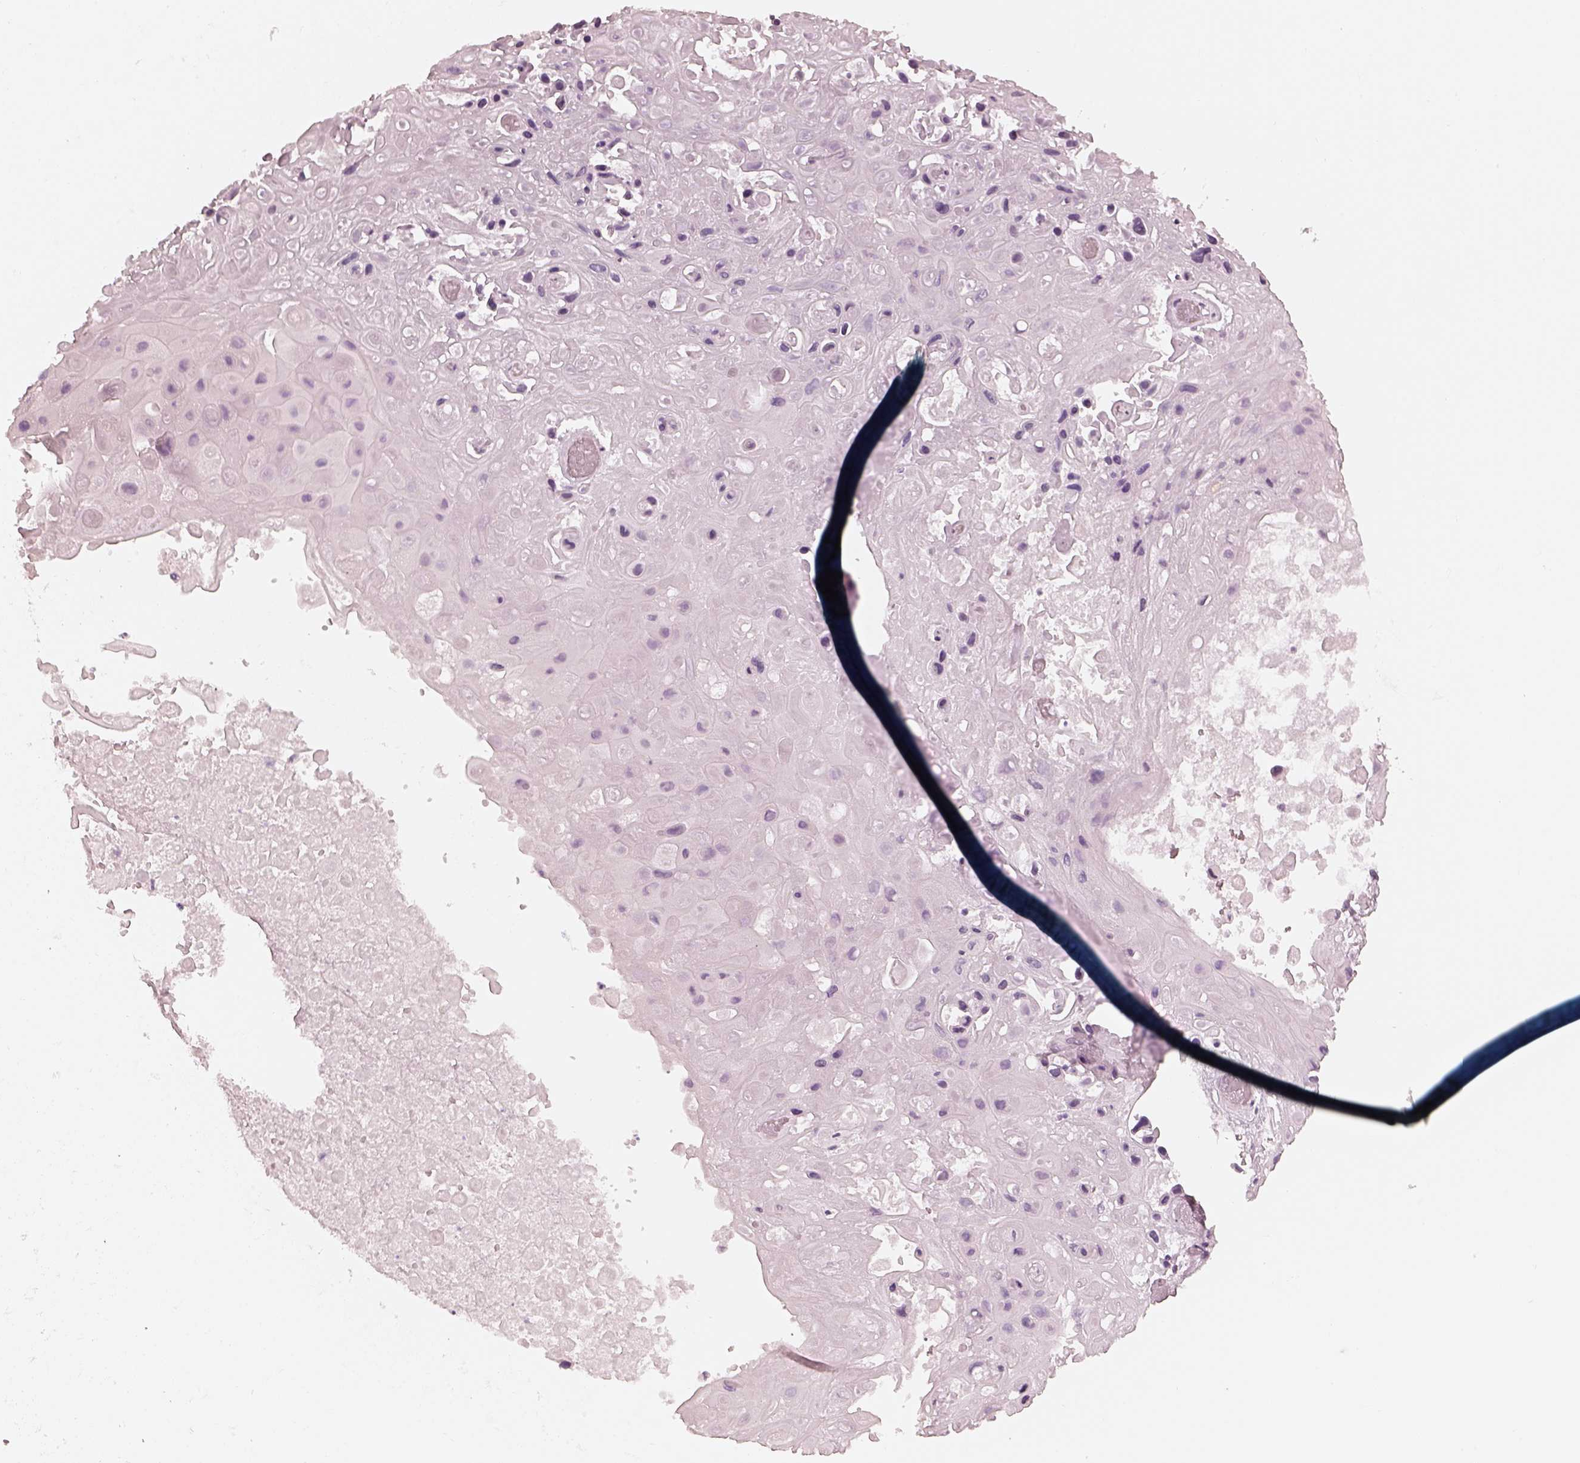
{"staining": {"intensity": "negative", "quantity": "none", "location": "none"}, "tissue": "skin cancer", "cell_type": "Tumor cells", "image_type": "cancer", "snomed": [{"axis": "morphology", "description": "Squamous cell carcinoma, NOS"}, {"axis": "topography", "description": "Skin"}], "caption": "Immunohistochemistry image of human skin cancer (squamous cell carcinoma) stained for a protein (brown), which exhibits no positivity in tumor cells.", "gene": "CALR3", "patient": {"sex": "male", "age": 82}}